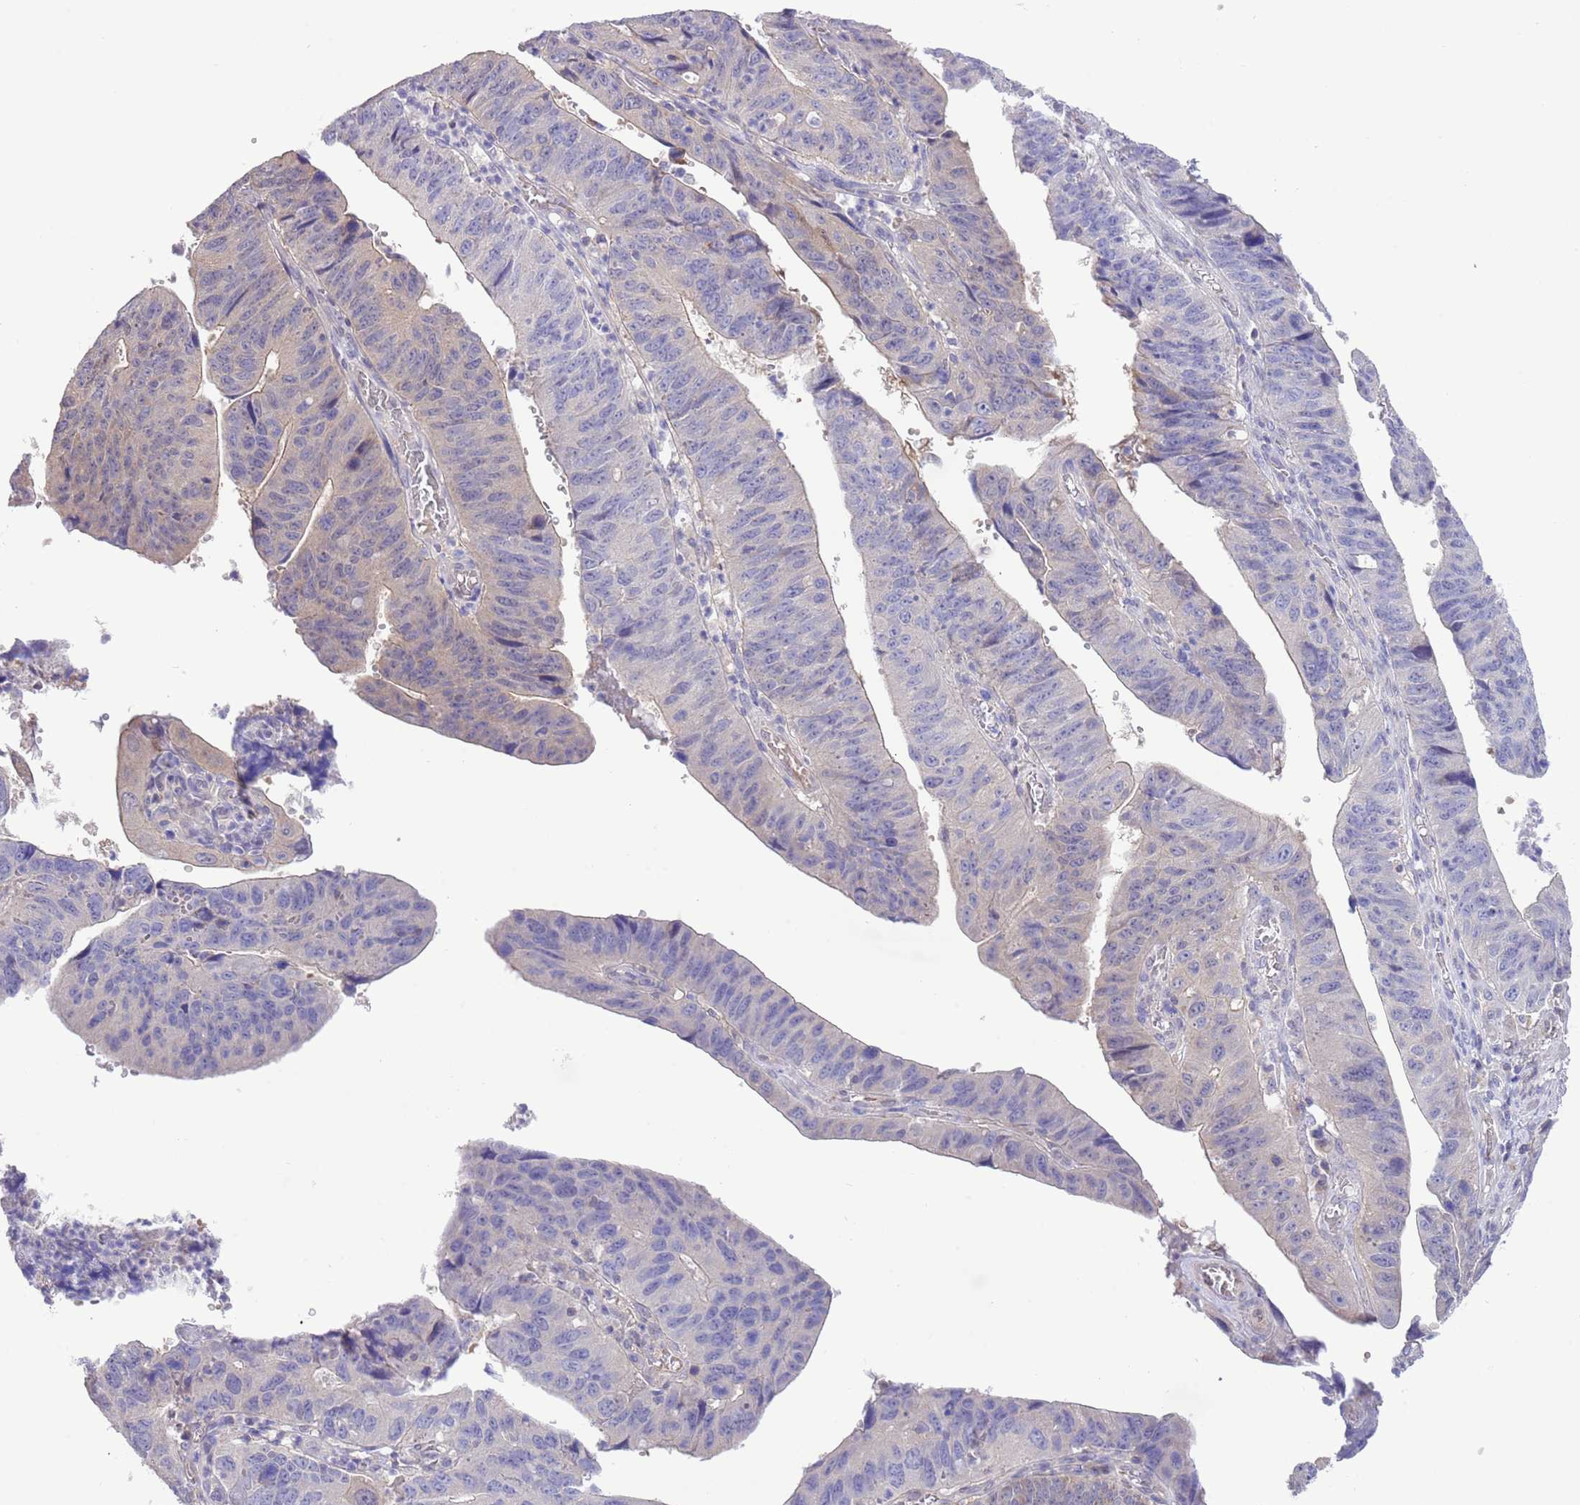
{"staining": {"intensity": "negative", "quantity": "none", "location": "none"}, "tissue": "stomach cancer", "cell_type": "Tumor cells", "image_type": "cancer", "snomed": [{"axis": "morphology", "description": "Adenocarcinoma, NOS"}, {"axis": "topography", "description": "Stomach"}], "caption": "This is an immunohistochemistry (IHC) histopathology image of stomach cancer. There is no positivity in tumor cells.", "gene": "PRR32", "patient": {"sex": "male", "age": 59}}